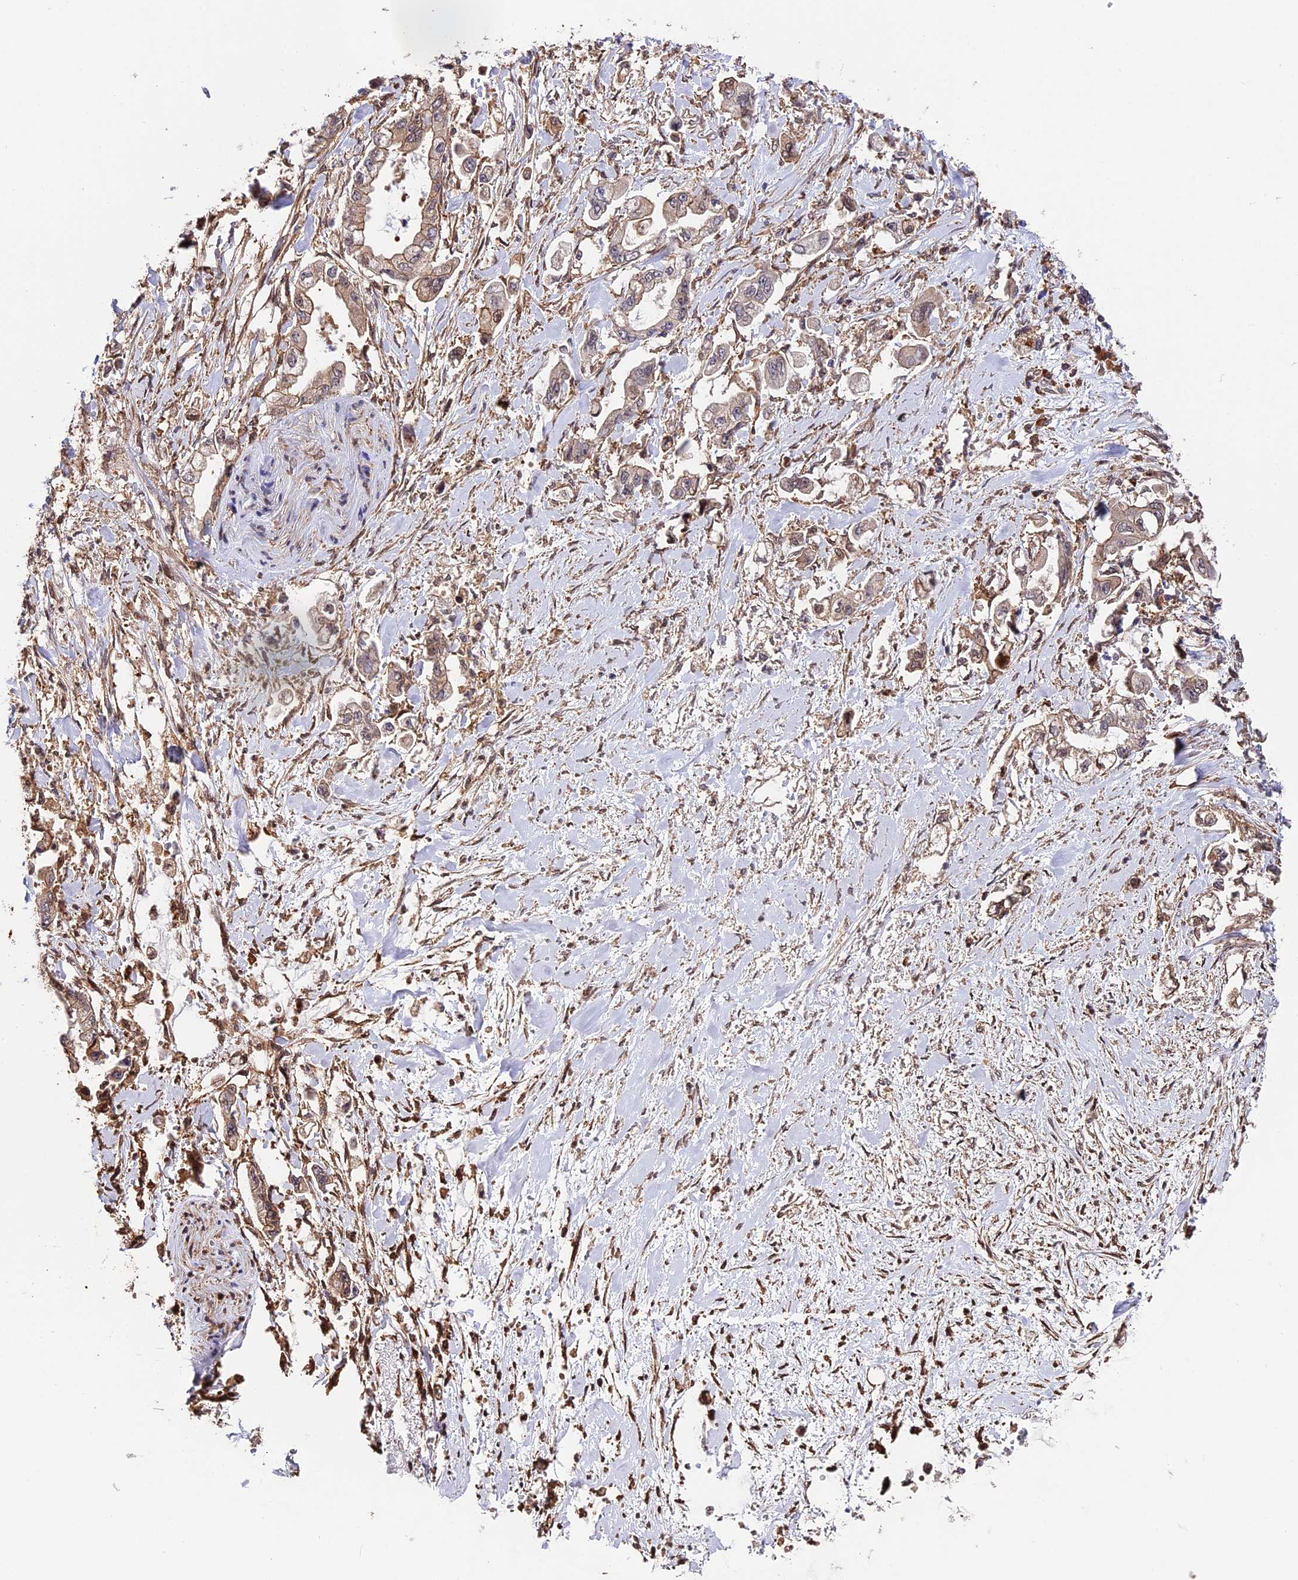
{"staining": {"intensity": "weak", "quantity": "<25%", "location": "cytoplasmic/membranous"}, "tissue": "stomach cancer", "cell_type": "Tumor cells", "image_type": "cancer", "snomed": [{"axis": "morphology", "description": "Adenocarcinoma, NOS"}, {"axis": "topography", "description": "Stomach"}], "caption": "Stomach cancer was stained to show a protein in brown. There is no significant expression in tumor cells.", "gene": "HERPUD1", "patient": {"sex": "male", "age": 62}}